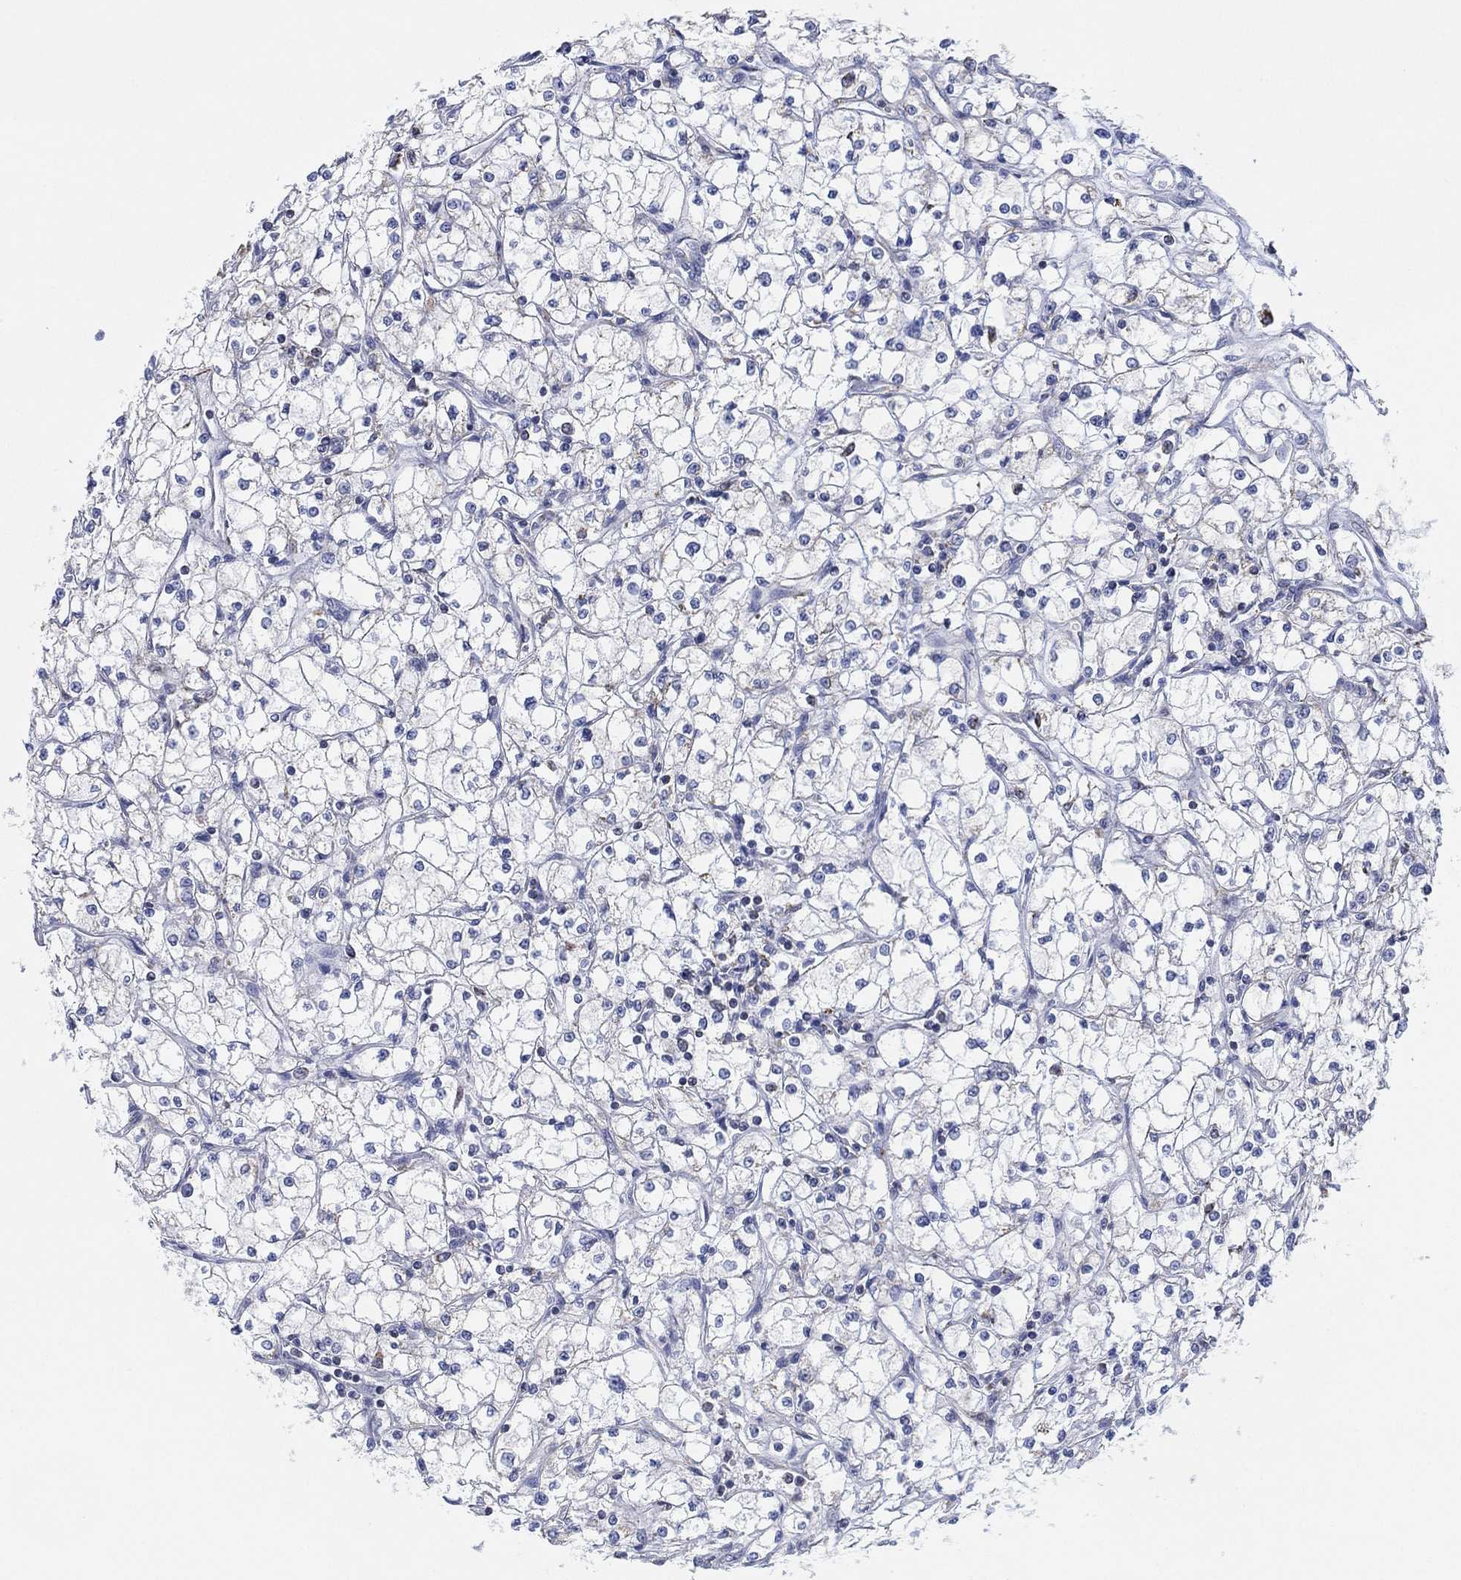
{"staining": {"intensity": "negative", "quantity": "none", "location": "none"}, "tissue": "renal cancer", "cell_type": "Tumor cells", "image_type": "cancer", "snomed": [{"axis": "morphology", "description": "Adenocarcinoma, NOS"}, {"axis": "topography", "description": "Kidney"}], "caption": "An IHC photomicrograph of adenocarcinoma (renal) is shown. There is no staining in tumor cells of adenocarcinoma (renal).", "gene": "CFTR", "patient": {"sex": "male", "age": 67}}